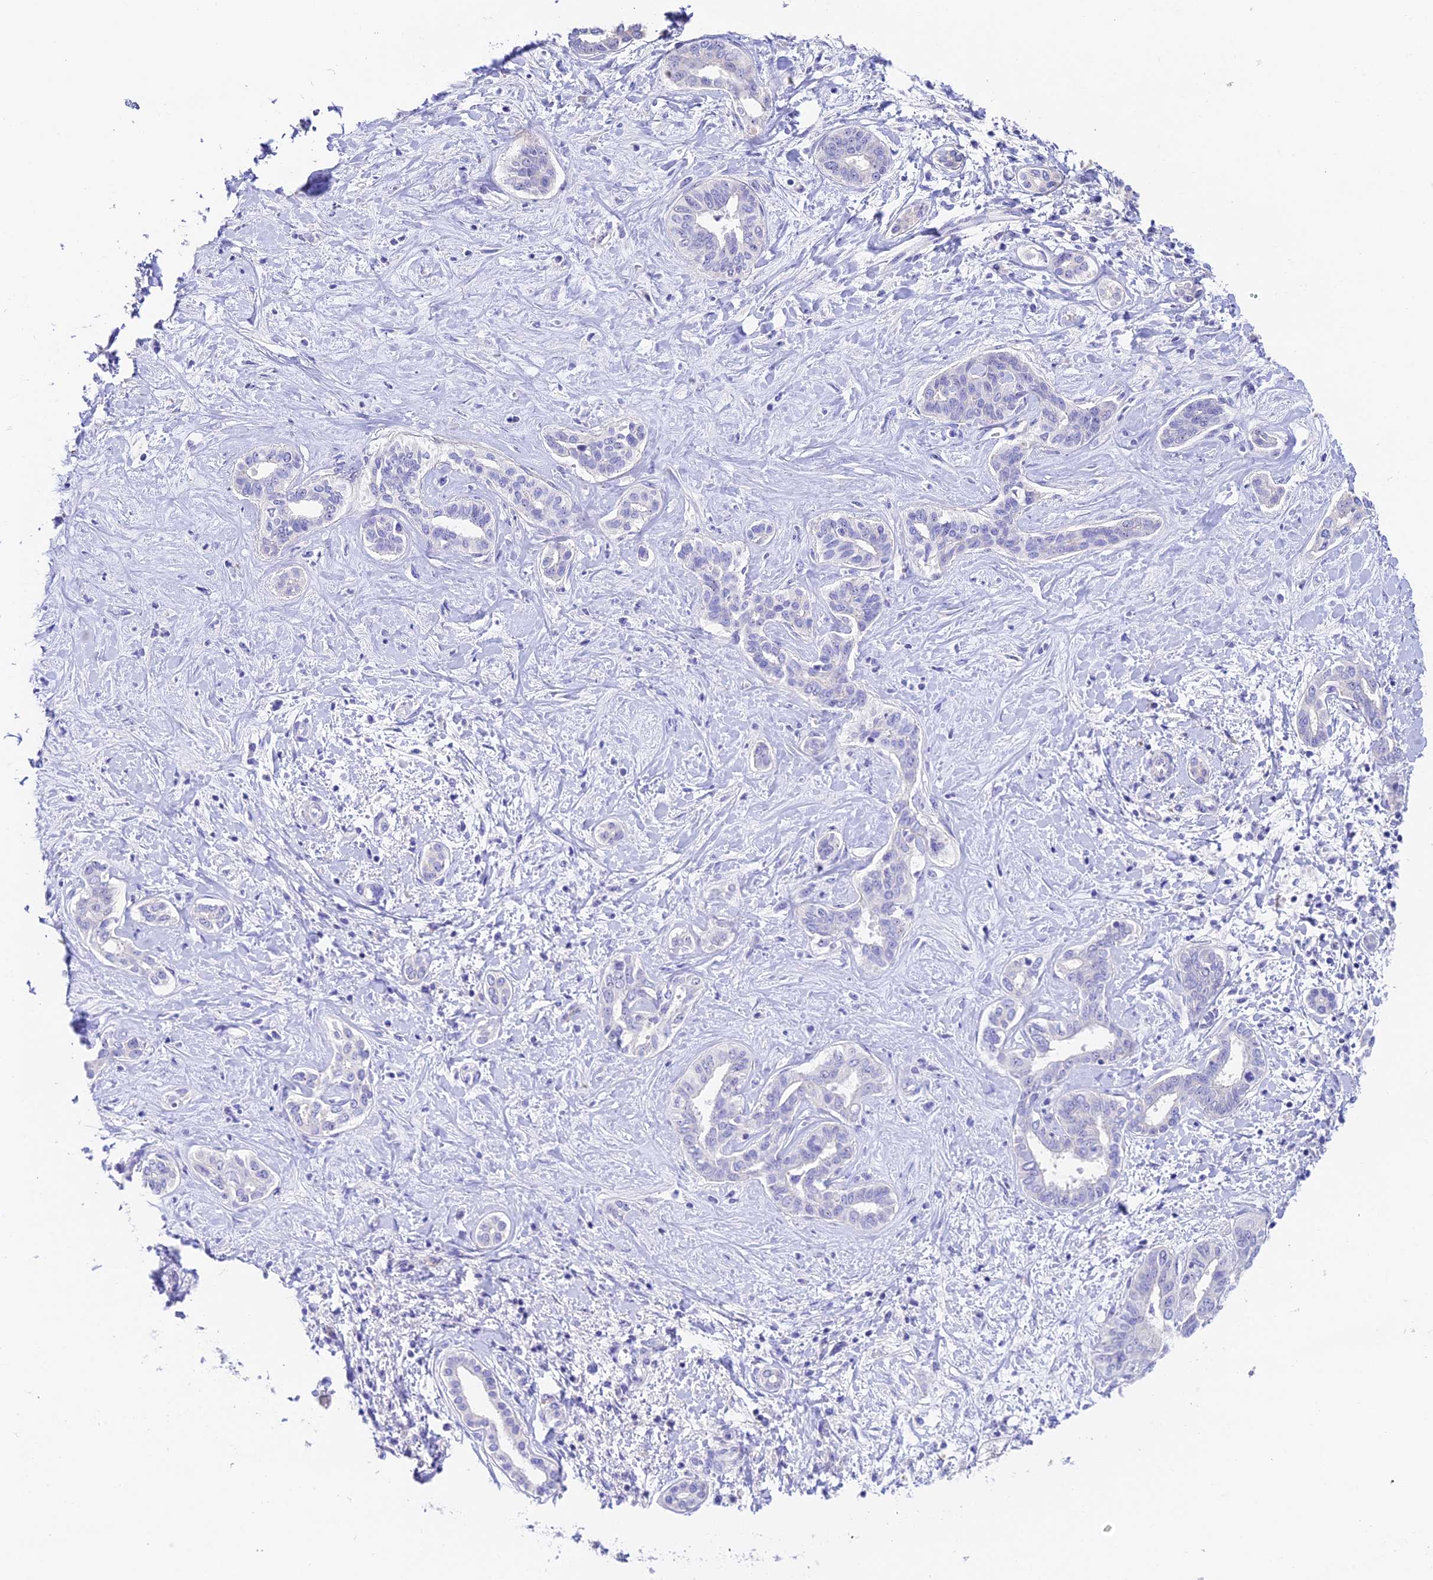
{"staining": {"intensity": "negative", "quantity": "none", "location": "none"}, "tissue": "liver cancer", "cell_type": "Tumor cells", "image_type": "cancer", "snomed": [{"axis": "morphology", "description": "Cholangiocarcinoma"}, {"axis": "topography", "description": "Liver"}], "caption": "An immunohistochemistry (IHC) photomicrograph of cholangiocarcinoma (liver) is shown. There is no staining in tumor cells of cholangiocarcinoma (liver).", "gene": "DUSP29", "patient": {"sex": "female", "age": 77}}